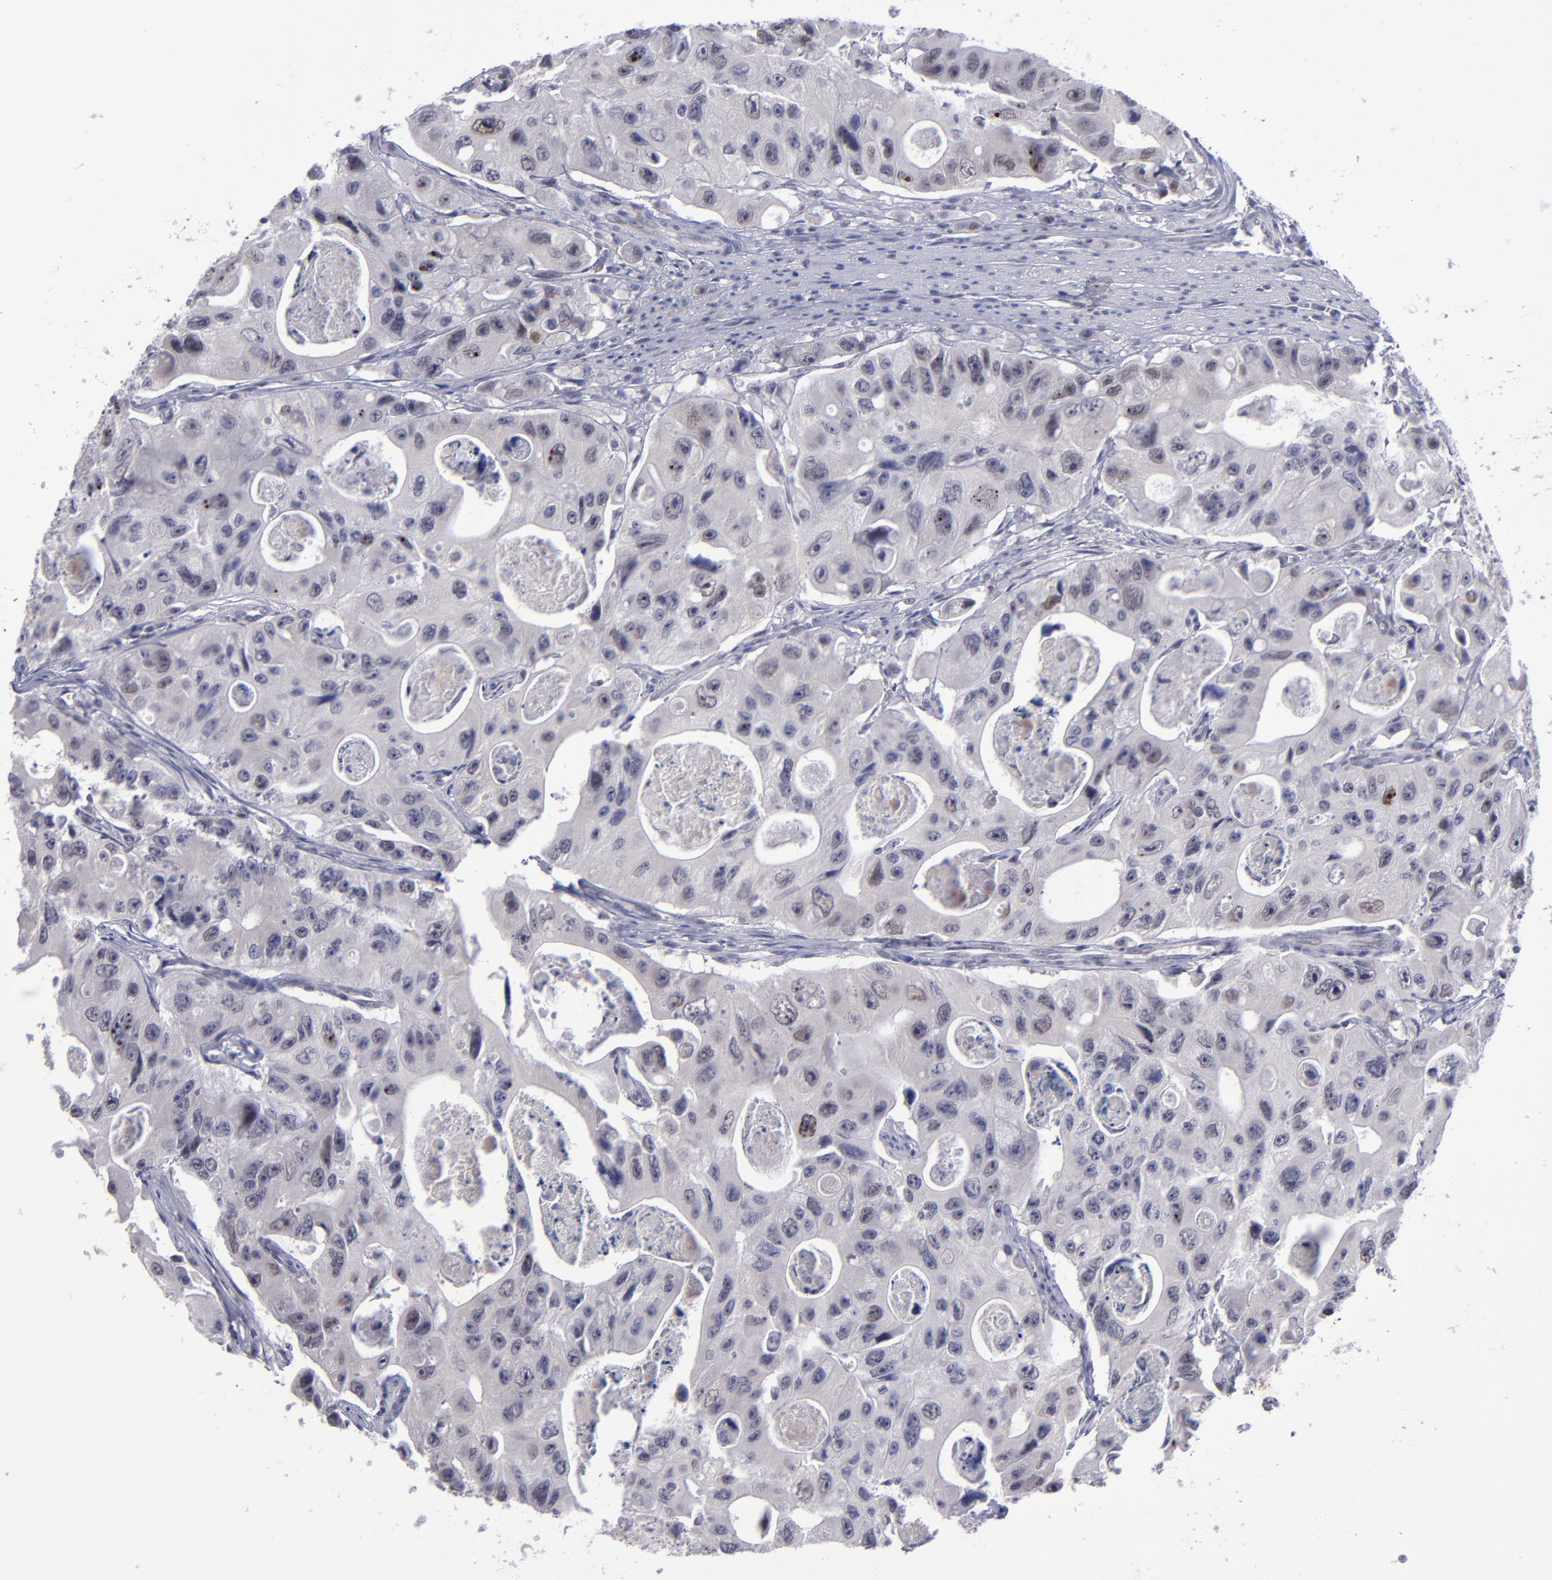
{"staining": {"intensity": "weak", "quantity": "<25%", "location": "nuclear"}, "tissue": "colorectal cancer", "cell_type": "Tumor cells", "image_type": "cancer", "snomed": [{"axis": "morphology", "description": "Adenocarcinoma, NOS"}, {"axis": "topography", "description": "Colon"}], "caption": "Immunohistochemistry histopathology image of neoplastic tissue: adenocarcinoma (colorectal) stained with DAB shows no significant protein positivity in tumor cells.", "gene": "OTUB2", "patient": {"sex": "female", "age": 46}}